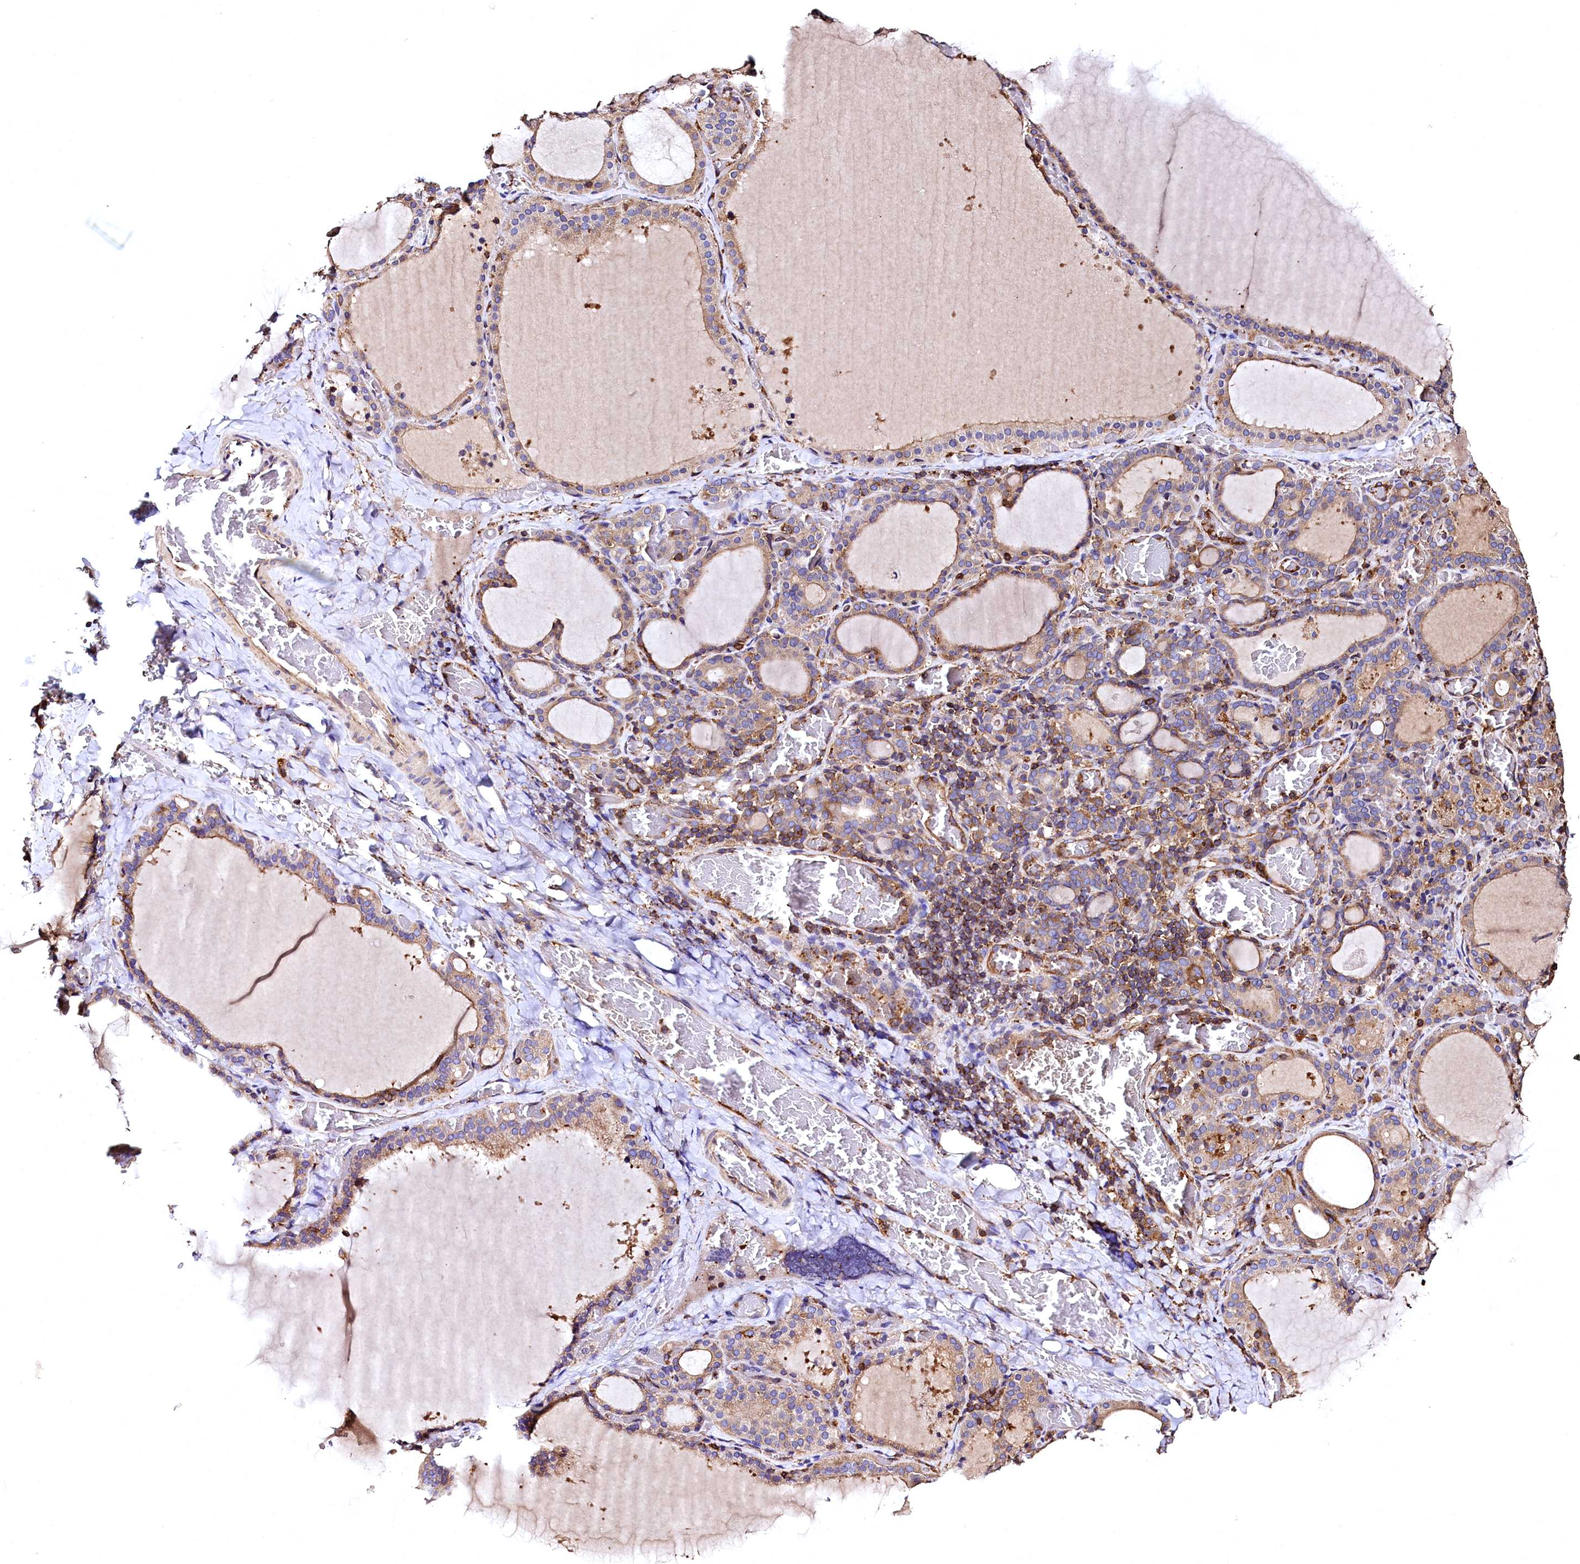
{"staining": {"intensity": "moderate", "quantity": "25%-75%", "location": "cytoplasmic/membranous"}, "tissue": "thyroid gland", "cell_type": "Glandular cells", "image_type": "normal", "snomed": [{"axis": "morphology", "description": "Normal tissue, NOS"}, {"axis": "topography", "description": "Thyroid gland"}], "caption": "Protein staining shows moderate cytoplasmic/membranous staining in about 25%-75% of glandular cells in normal thyroid gland.", "gene": "RARS2", "patient": {"sex": "female", "age": 39}}